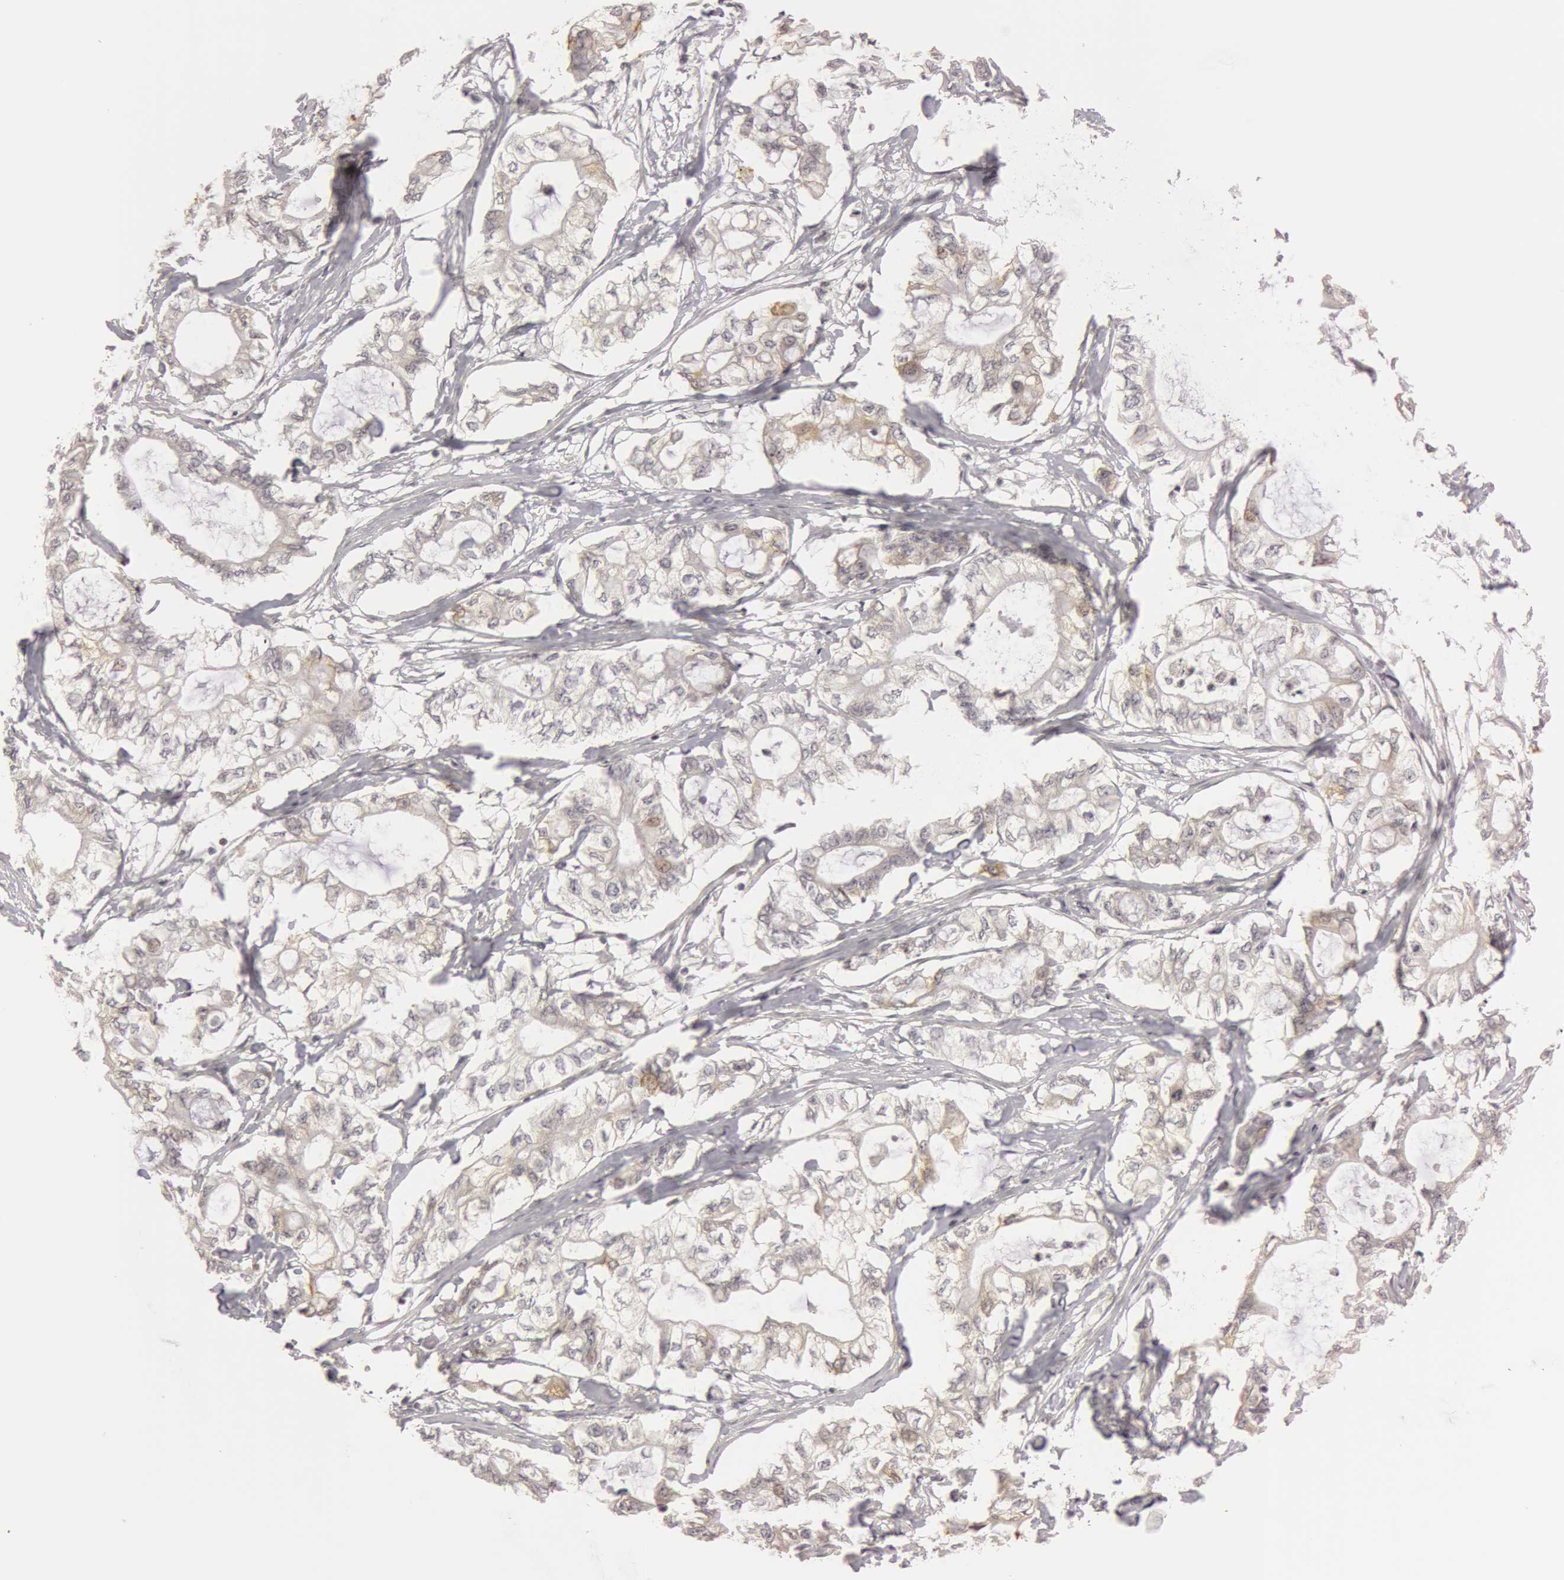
{"staining": {"intensity": "weak", "quantity": "<25%", "location": "cytoplasmic/membranous"}, "tissue": "pancreatic cancer", "cell_type": "Tumor cells", "image_type": "cancer", "snomed": [{"axis": "morphology", "description": "Adenocarcinoma, NOS"}, {"axis": "topography", "description": "Pancreas"}], "caption": "Adenocarcinoma (pancreatic) stained for a protein using immunohistochemistry (IHC) reveals no expression tumor cells.", "gene": "OASL", "patient": {"sex": "male", "age": 79}}